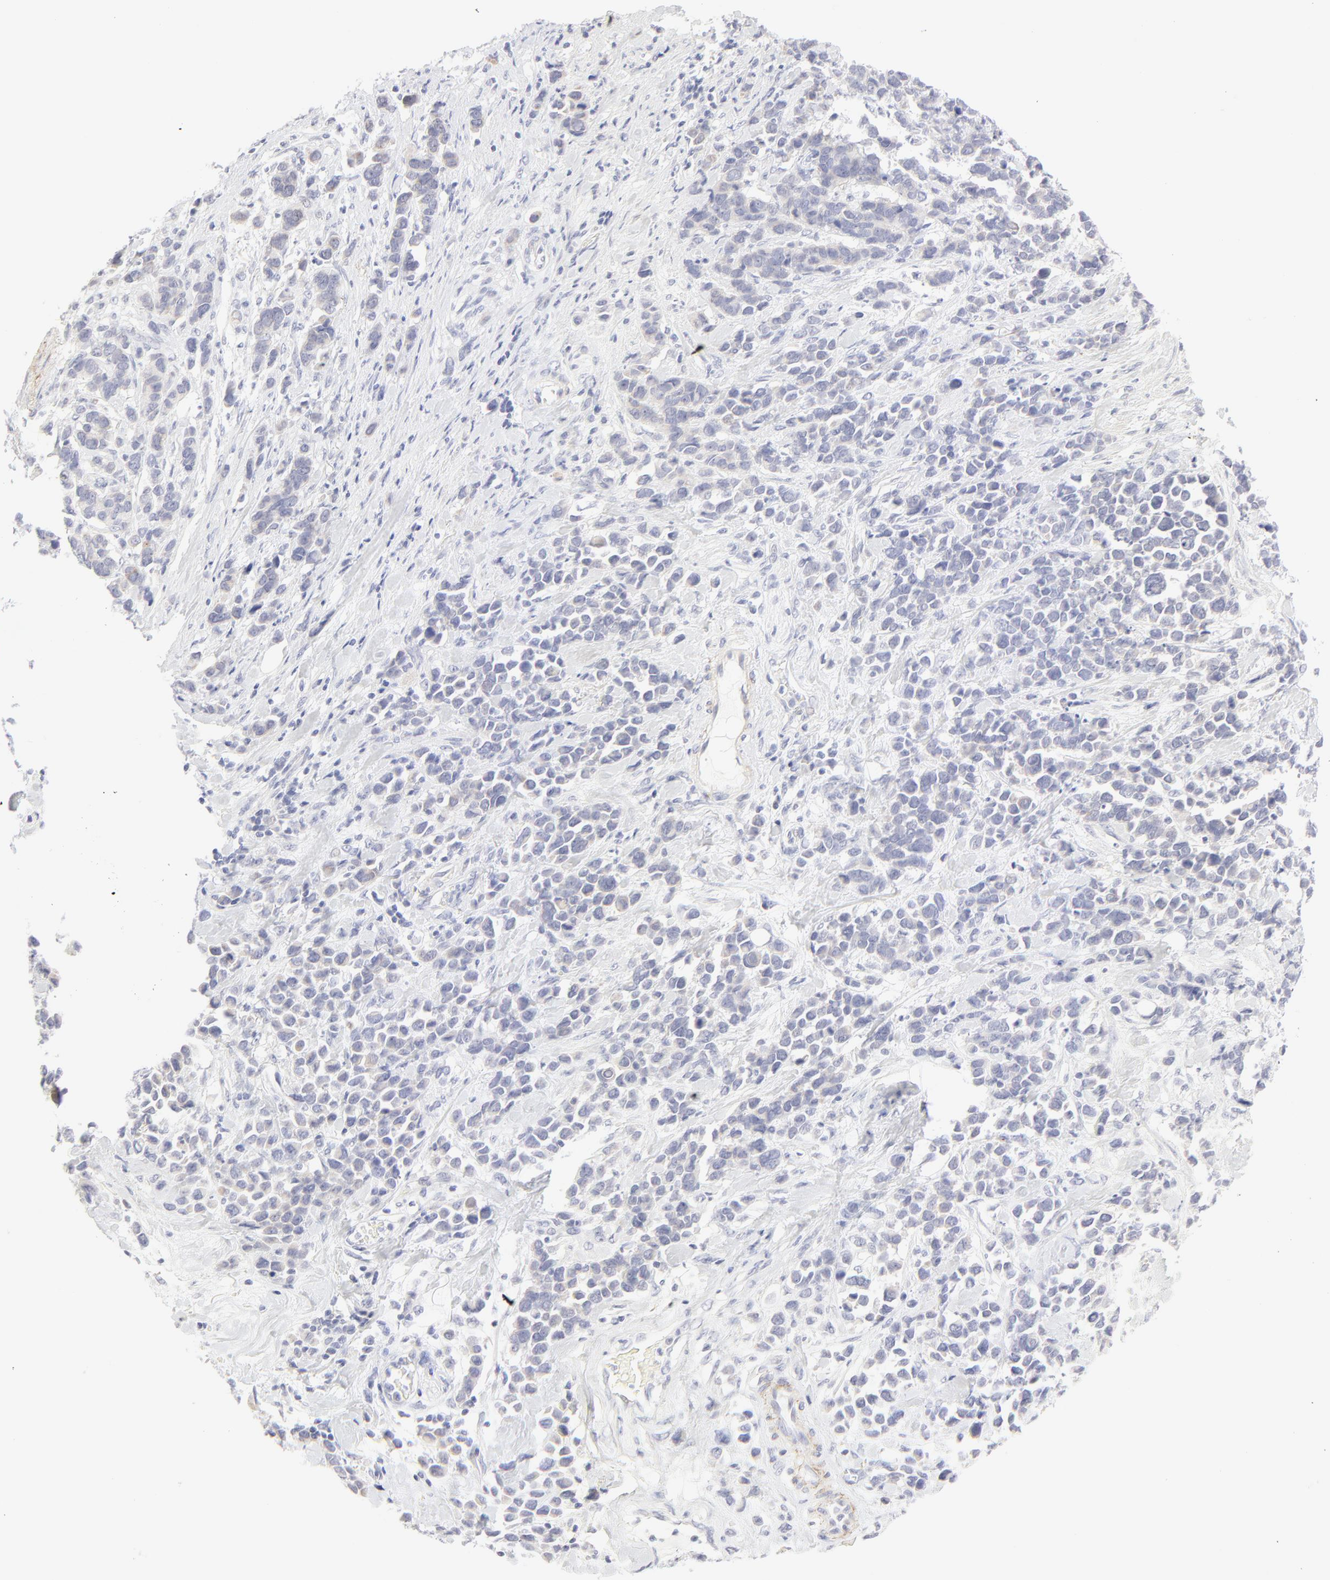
{"staining": {"intensity": "negative", "quantity": "none", "location": "none"}, "tissue": "stomach cancer", "cell_type": "Tumor cells", "image_type": "cancer", "snomed": [{"axis": "morphology", "description": "Adenocarcinoma, NOS"}, {"axis": "topography", "description": "Stomach, upper"}], "caption": "The immunohistochemistry (IHC) micrograph has no significant expression in tumor cells of adenocarcinoma (stomach) tissue. The staining was performed using DAB to visualize the protein expression in brown, while the nuclei were stained in blue with hematoxylin (Magnification: 20x).", "gene": "NPNT", "patient": {"sex": "male", "age": 71}}